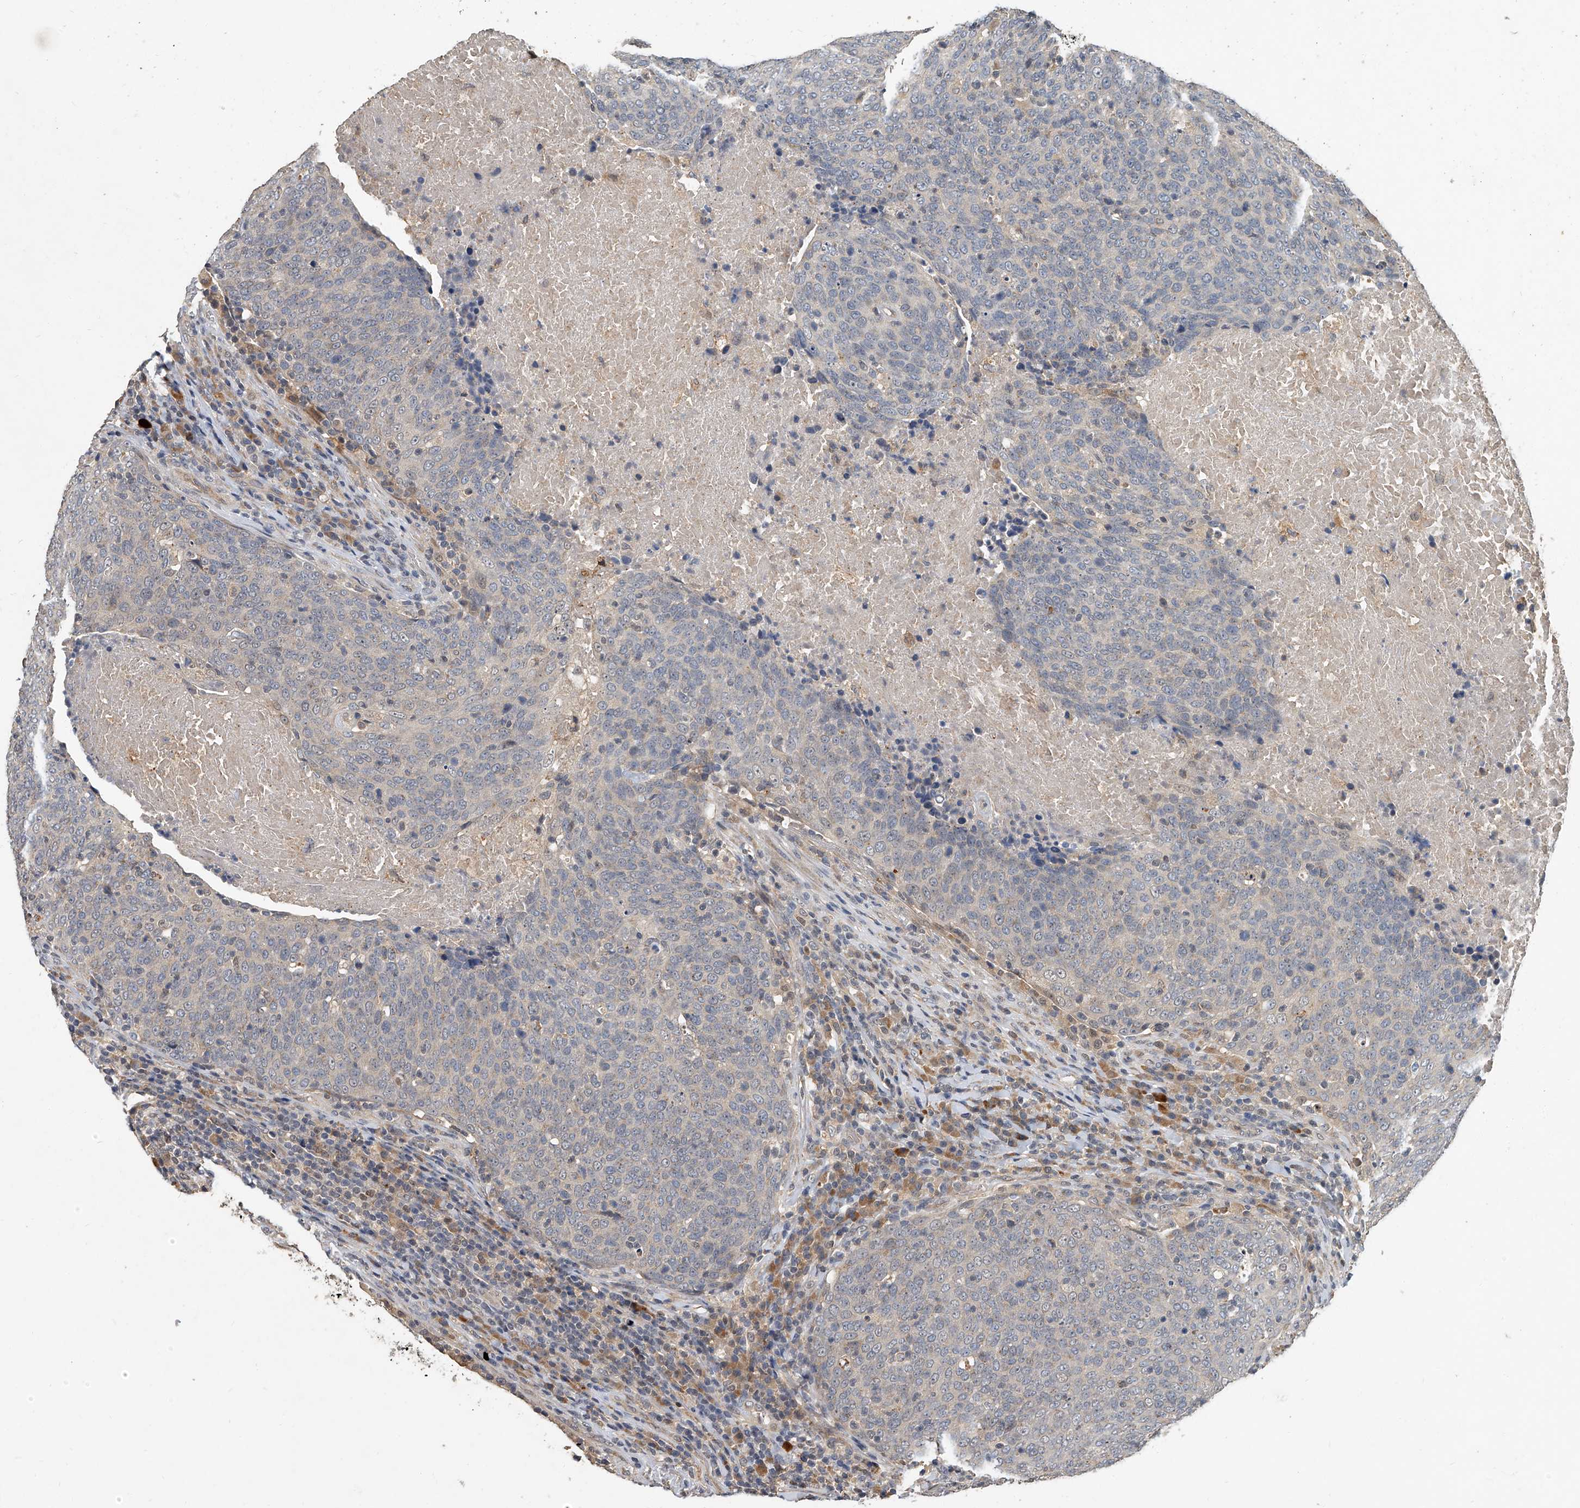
{"staining": {"intensity": "negative", "quantity": "none", "location": "none"}, "tissue": "head and neck cancer", "cell_type": "Tumor cells", "image_type": "cancer", "snomed": [{"axis": "morphology", "description": "Squamous cell carcinoma, NOS"}, {"axis": "morphology", "description": "Squamous cell carcinoma, metastatic, NOS"}, {"axis": "topography", "description": "Lymph node"}, {"axis": "topography", "description": "Head-Neck"}], "caption": "Tumor cells are negative for brown protein staining in squamous cell carcinoma (head and neck). (Immunohistochemistry (ihc), brightfield microscopy, high magnification).", "gene": "JAG2", "patient": {"sex": "male", "age": 62}}